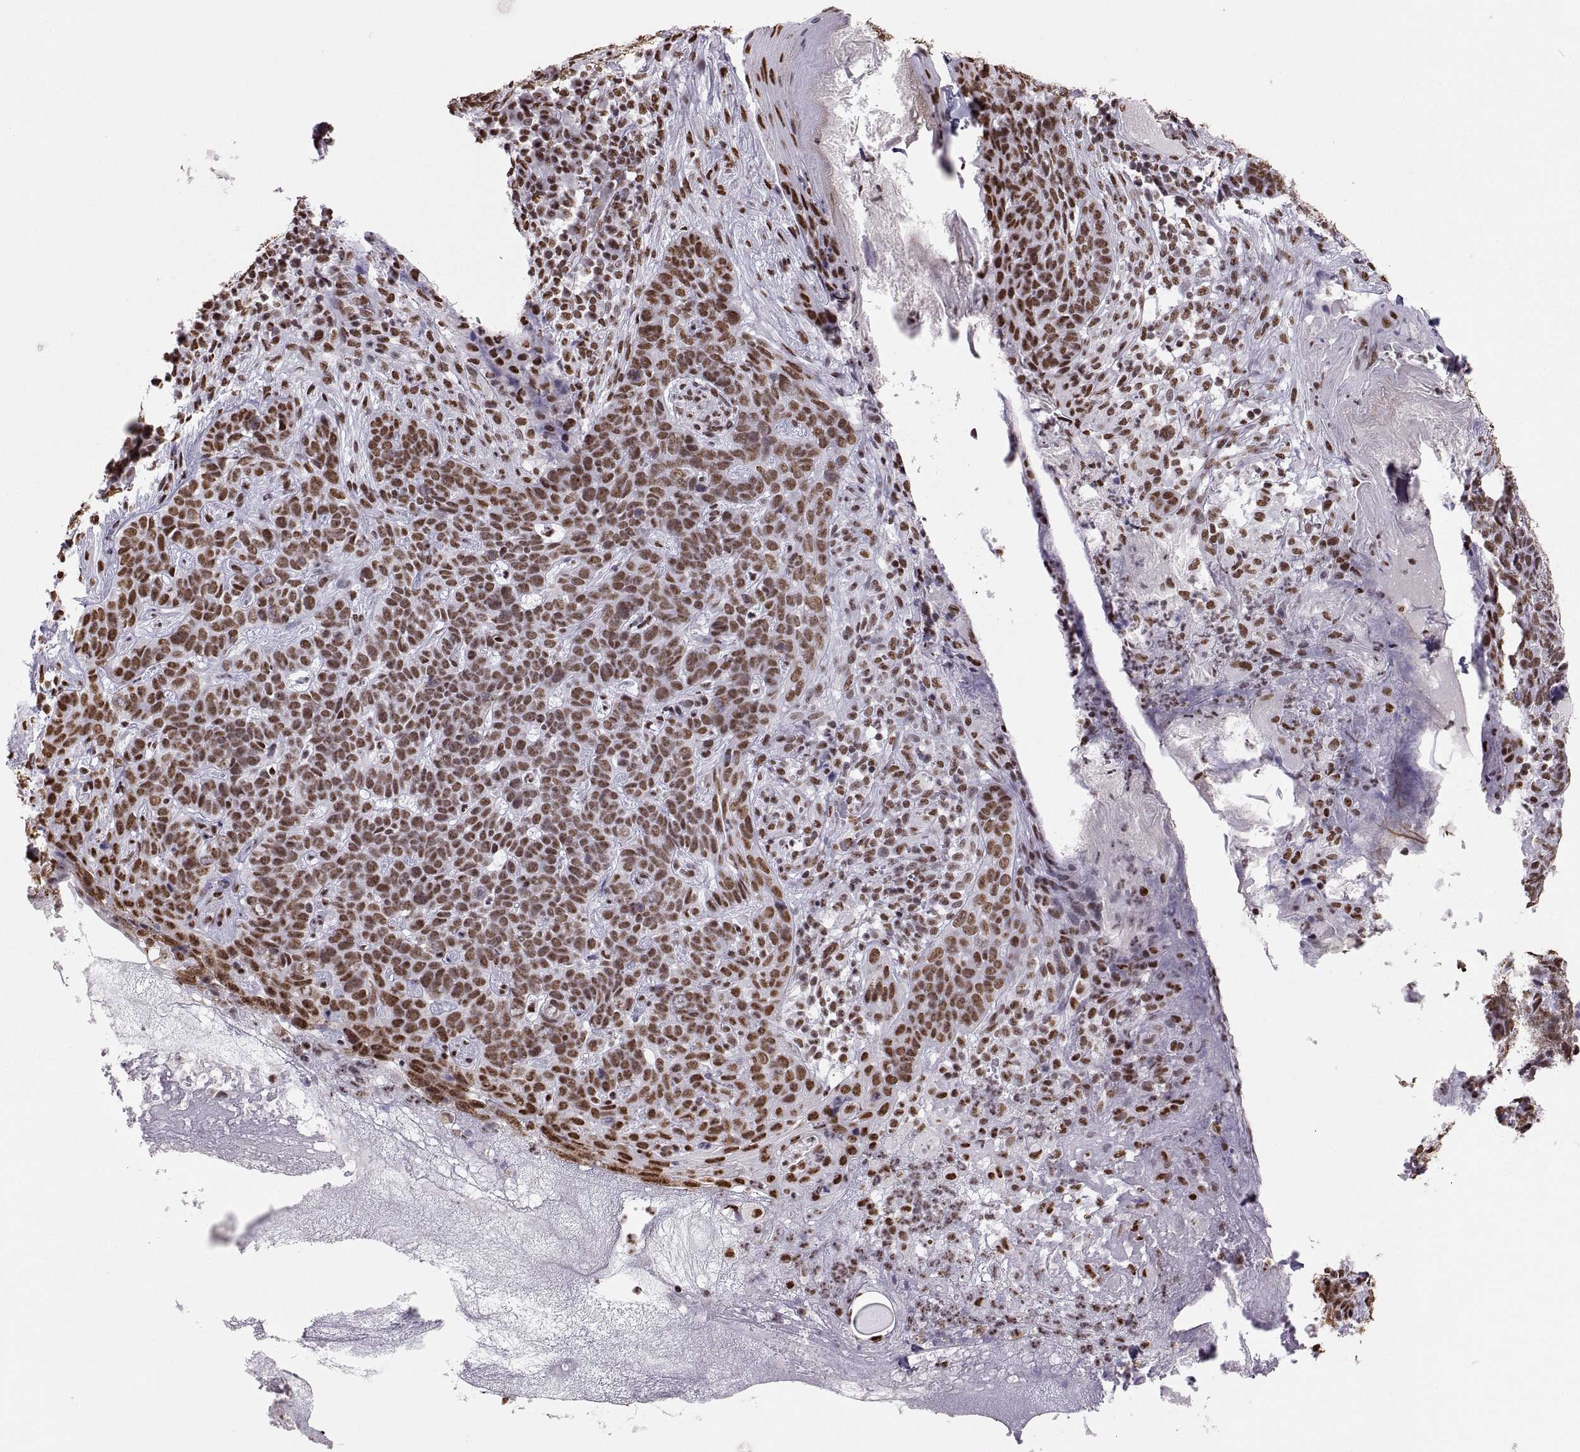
{"staining": {"intensity": "strong", "quantity": "25%-75%", "location": "nuclear"}, "tissue": "skin cancer", "cell_type": "Tumor cells", "image_type": "cancer", "snomed": [{"axis": "morphology", "description": "Basal cell carcinoma"}, {"axis": "topography", "description": "Skin"}], "caption": "Immunohistochemistry (IHC) of basal cell carcinoma (skin) shows high levels of strong nuclear staining in about 25%-75% of tumor cells.", "gene": "SNAI1", "patient": {"sex": "female", "age": 69}}